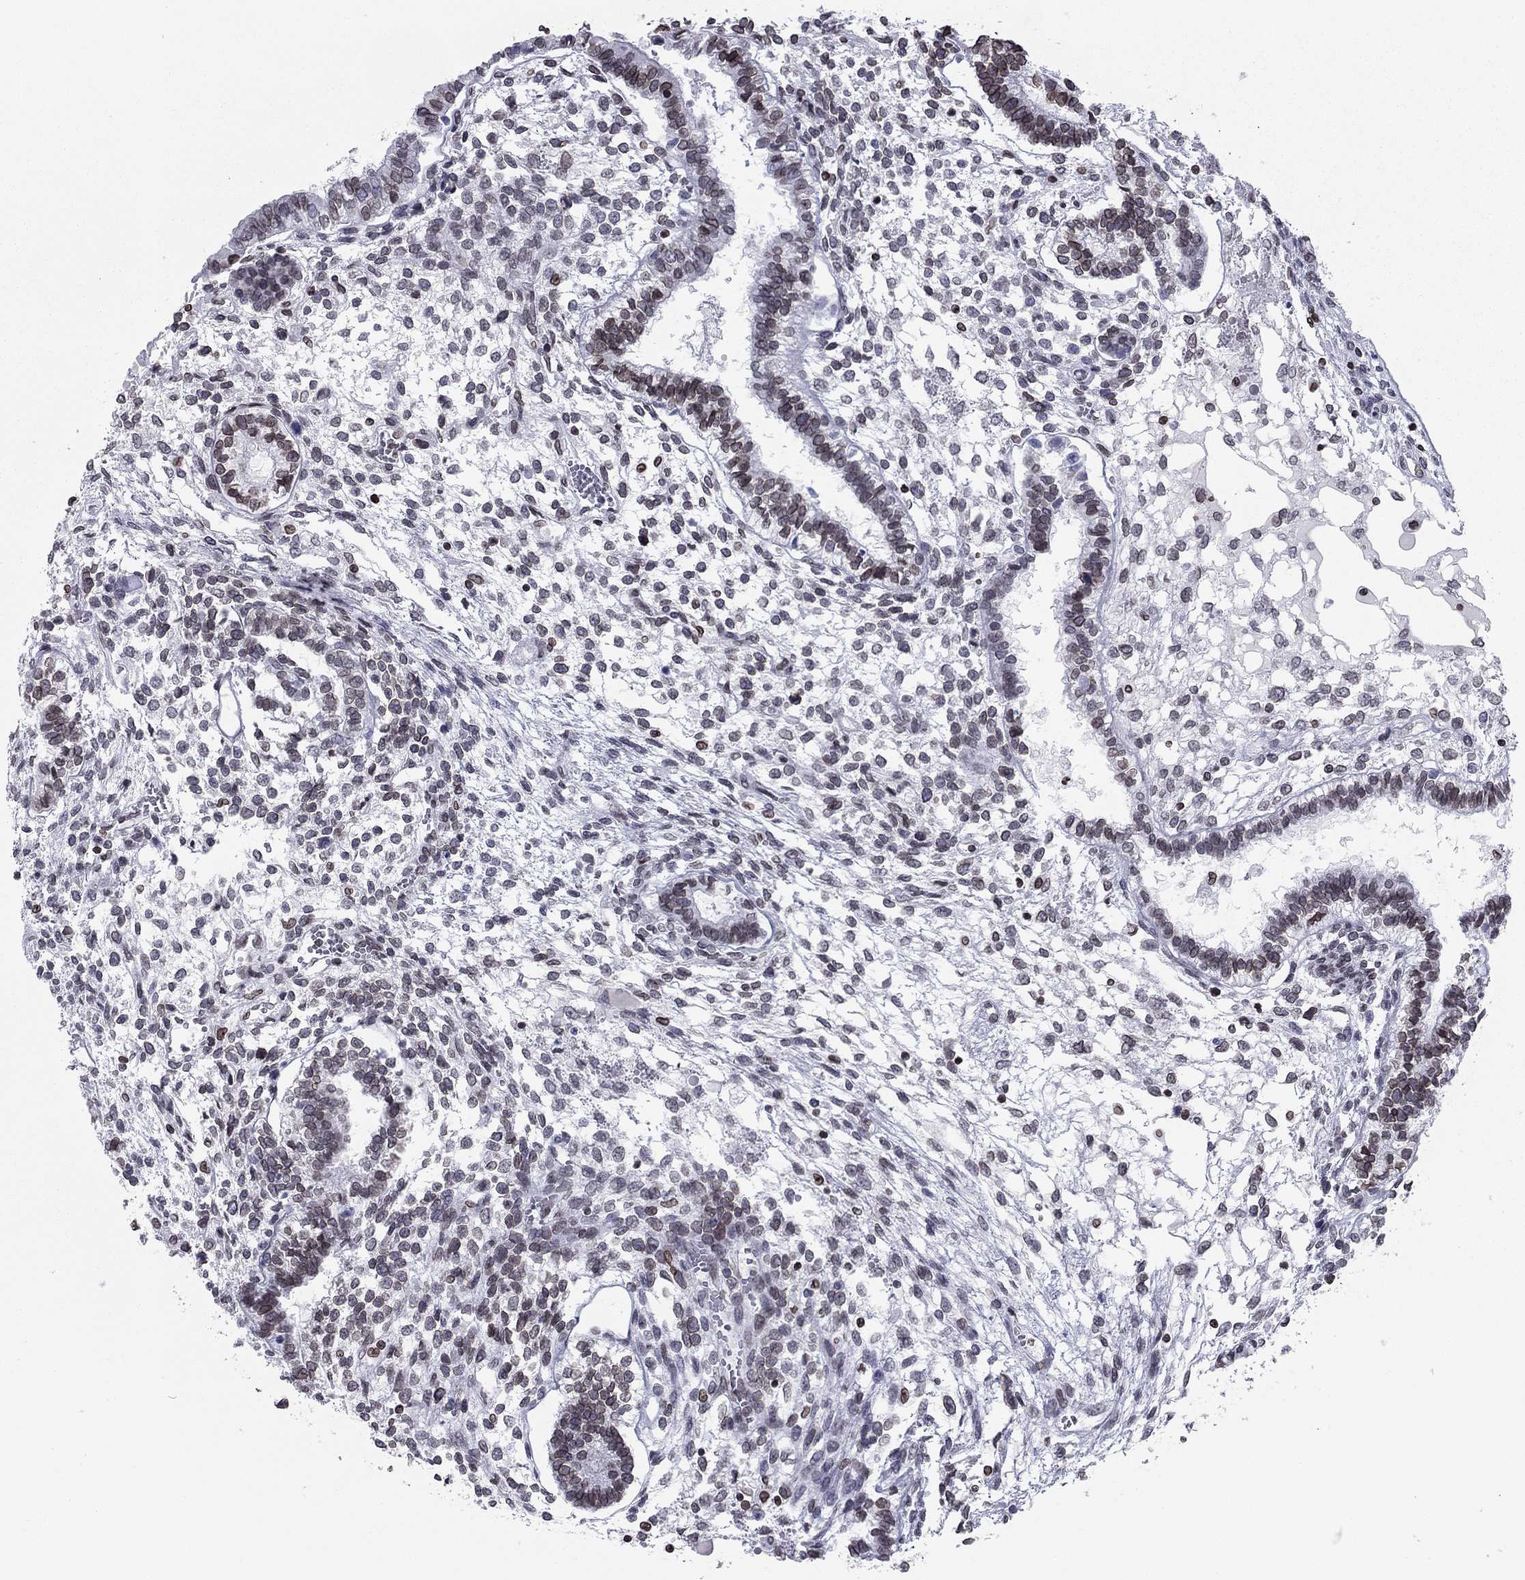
{"staining": {"intensity": "moderate", "quantity": ">75%", "location": "cytoplasmic/membranous,nuclear"}, "tissue": "testis cancer", "cell_type": "Tumor cells", "image_type": "cancer", "snomed": [{"axis": "morphology", "description": "Carcinoma, Embryonal, NOS"}, {"axis": "topography", "description": "Testis"}], "caption": "Testis embryonal carcinoma tissue exhibits moderate cytoplasmic/membranous and nuclear positivity in approximately >75% of tumor cells, visualized by immunohistochemistry.", "gene": "ESPL1", "patient": {"sex": "male", "age": 37}}